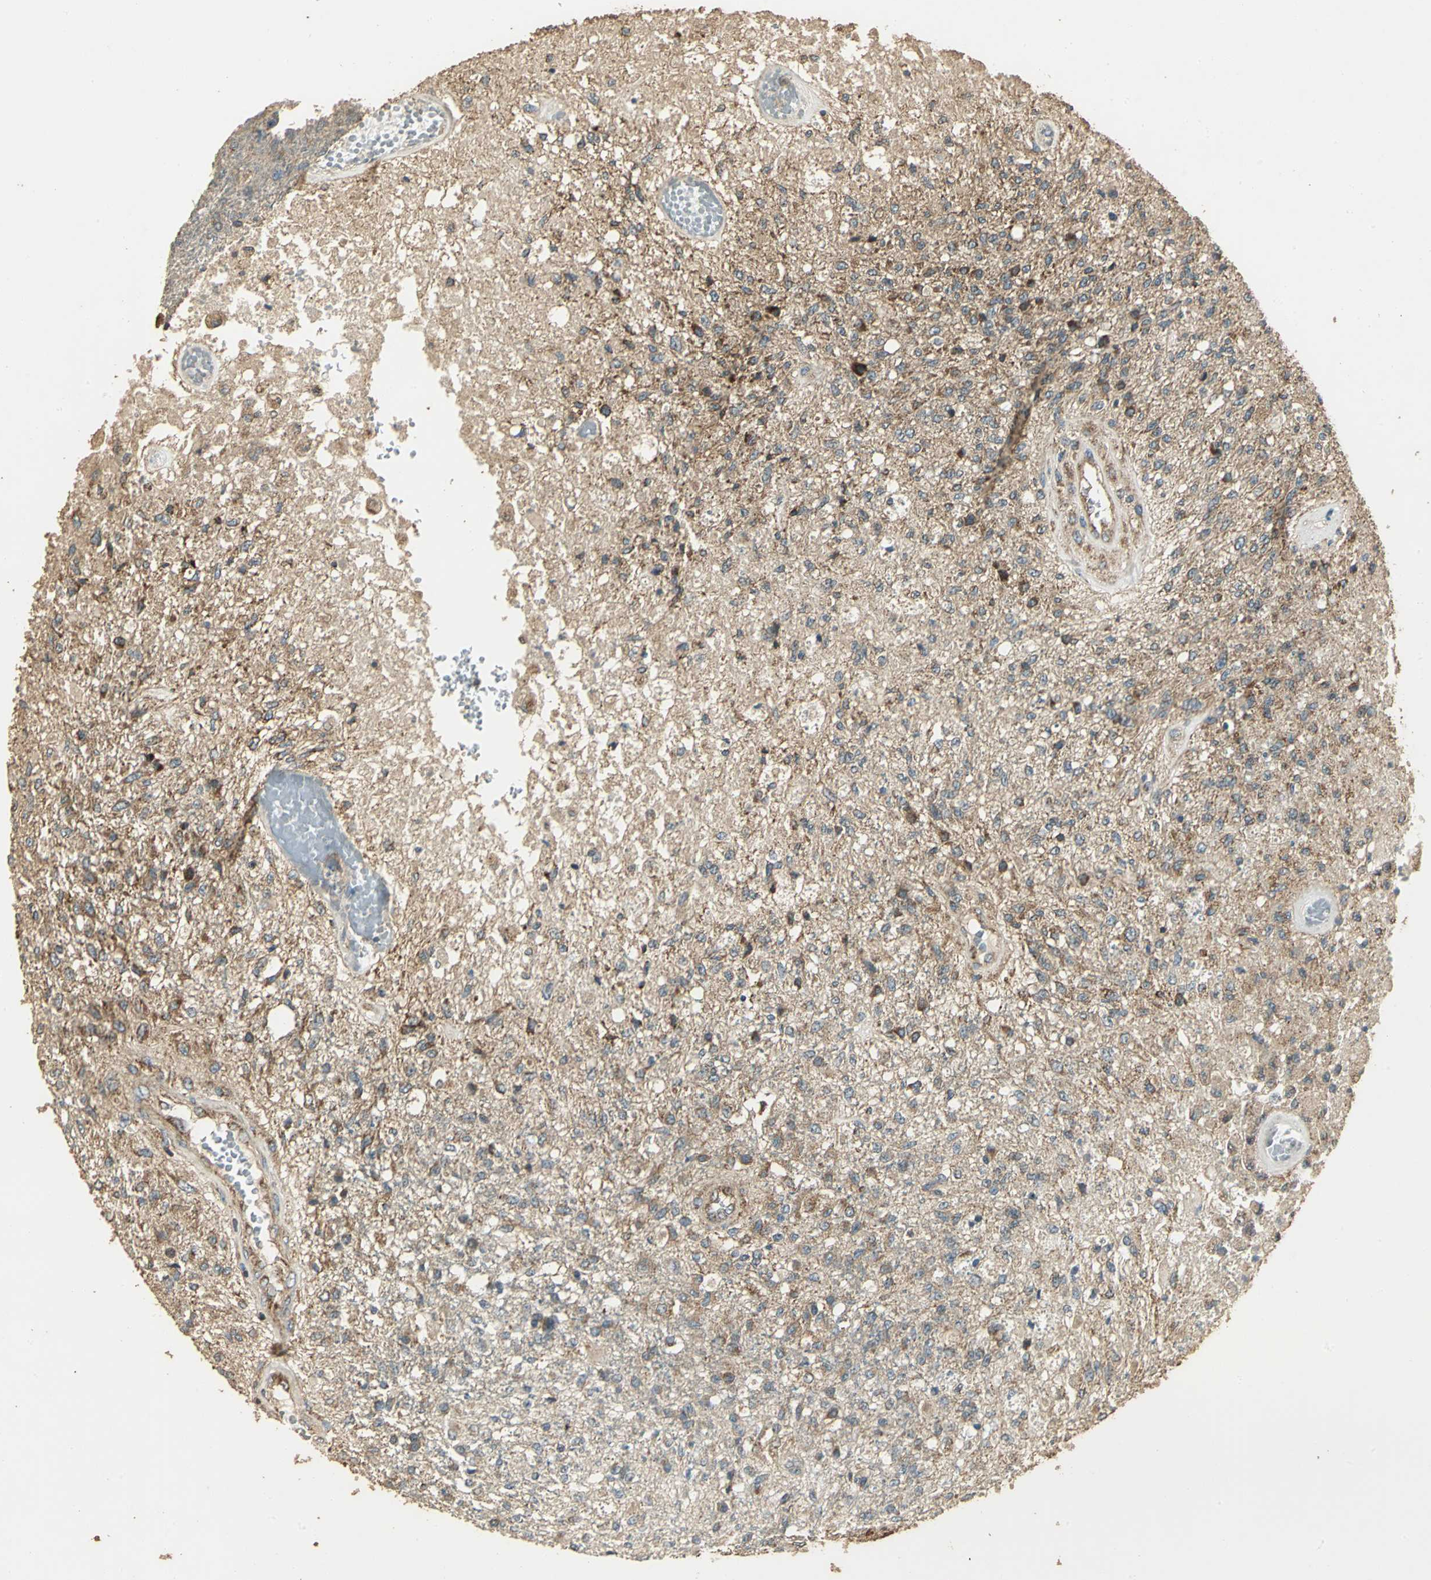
{"staining": {"intensity": "weak", "quantity": "25%-75%", "location": "cytoplasmic/membranous"}, "tissue": "glioma", "cell_type": "Tumor cells", "image_type": "cancer", "snomed": [{"axis": "morphology", "description": "Normal tissue, NOS"}, {"axis": "morphology", "description": "Glioma, malignant, High grade"}, {"axis": "topography", "description": "Cerebral cortex"}], "caption": "Immunohistochemistry (IHC) of glioma demonstrates low levels of weak cytoplasmic/membranous expression in about 25%-75% of tumor cells. (IHC, brightfield microscopy, high magnification).", "gene": "KANK1", "patient": {"sex": "male", "age": 77}}